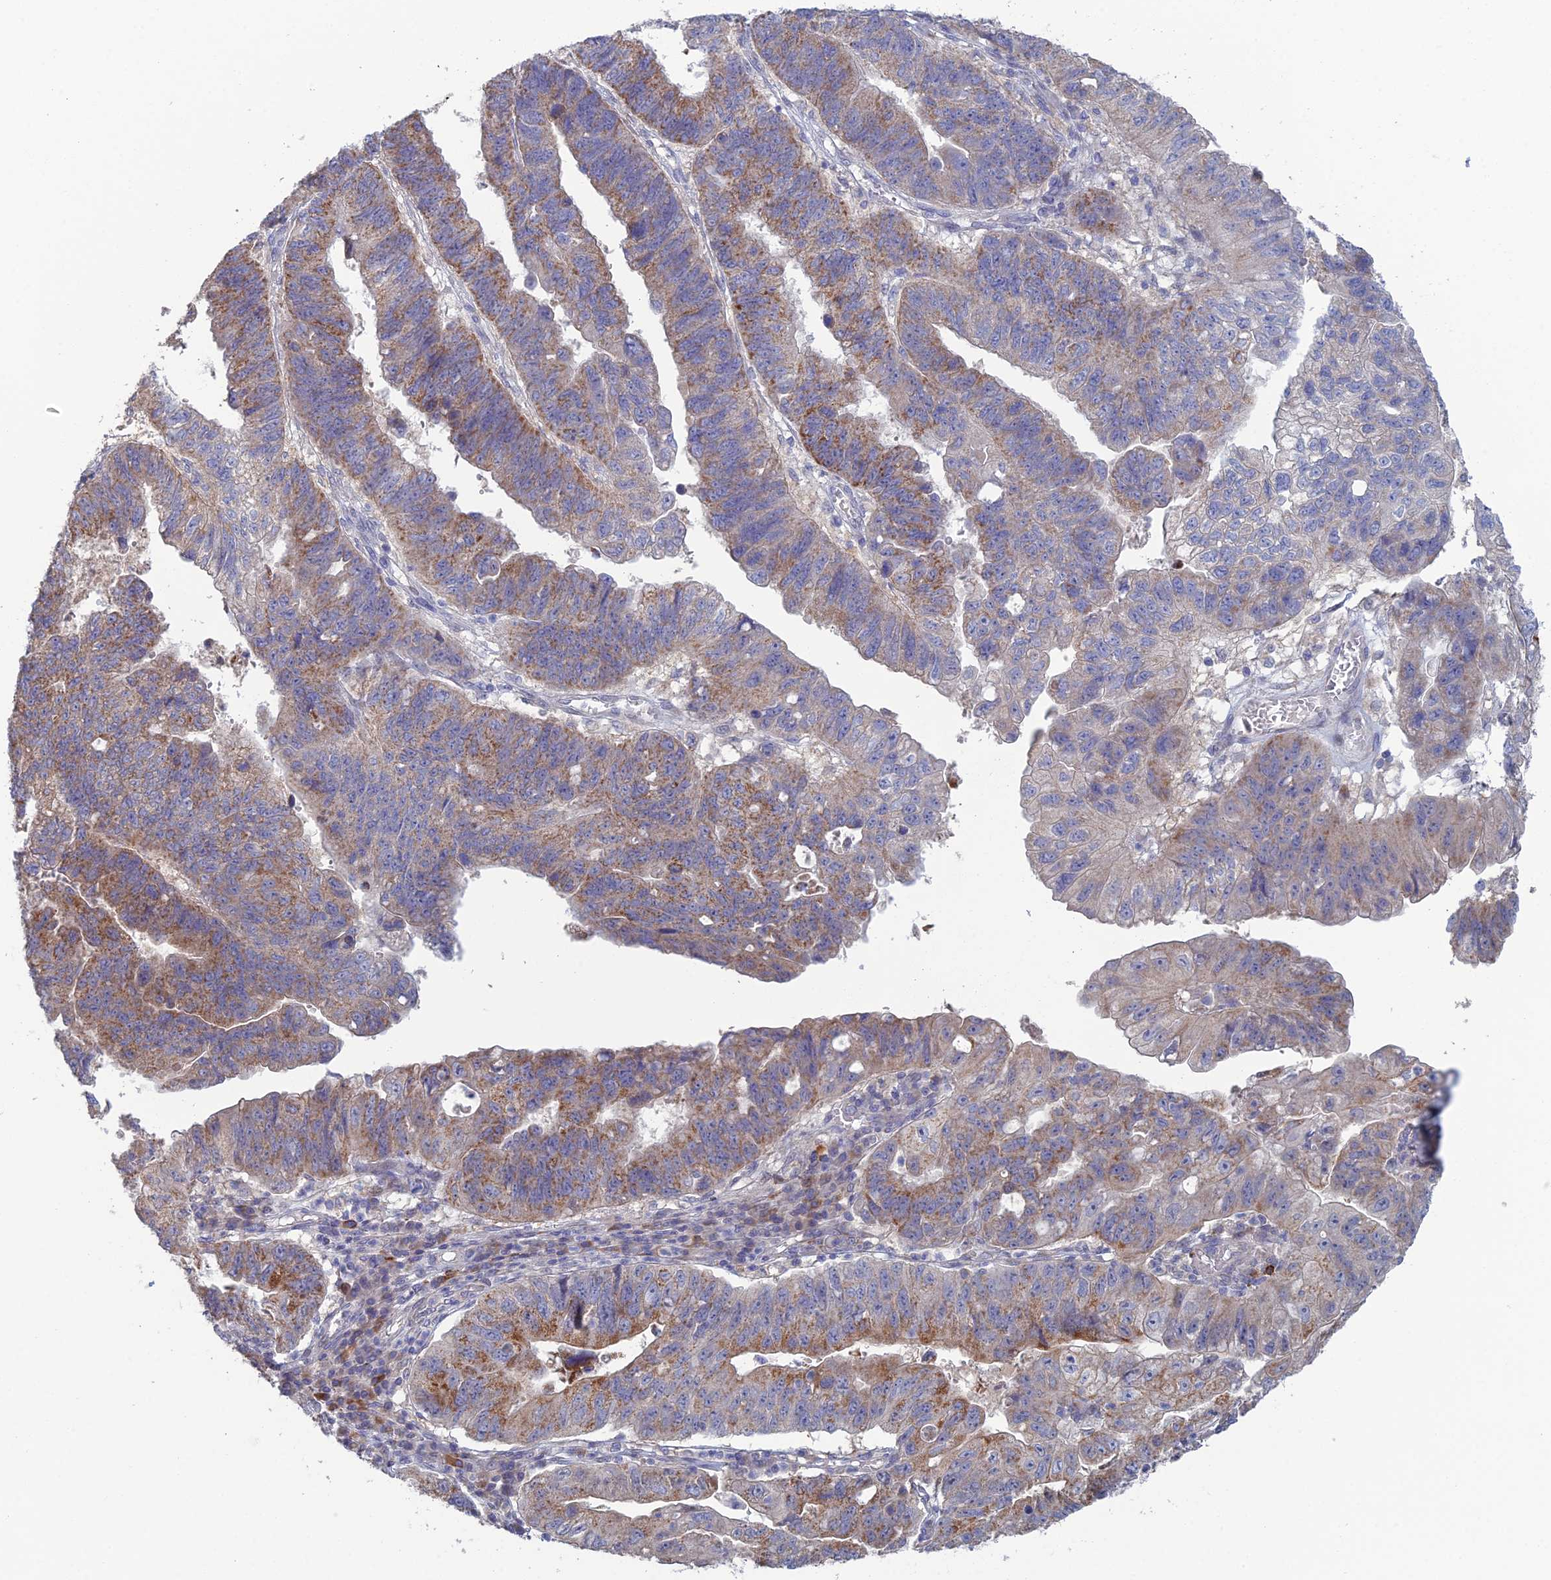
{"staining": {"intensity": "moderate", "quantity": ">75%", "location": "cytoplasmic/membranous"}, "tissue": "stomach cancer", "cell_type": "Tumor cells", "image_type": "cancer", "snomed": [{"axis": "morphology", "description": "Adenocarcinoma, NOS"}, {"axis": "topography", "description": "Stomach"}], "caption": "Human stomach cancer stained for a protein (brown) shows moderate cytoplasmic/membranous positive expression in approximately >75% of tumor cells.", "gene": "ARL16", "patient": {"sex": "male", "age": 59}}